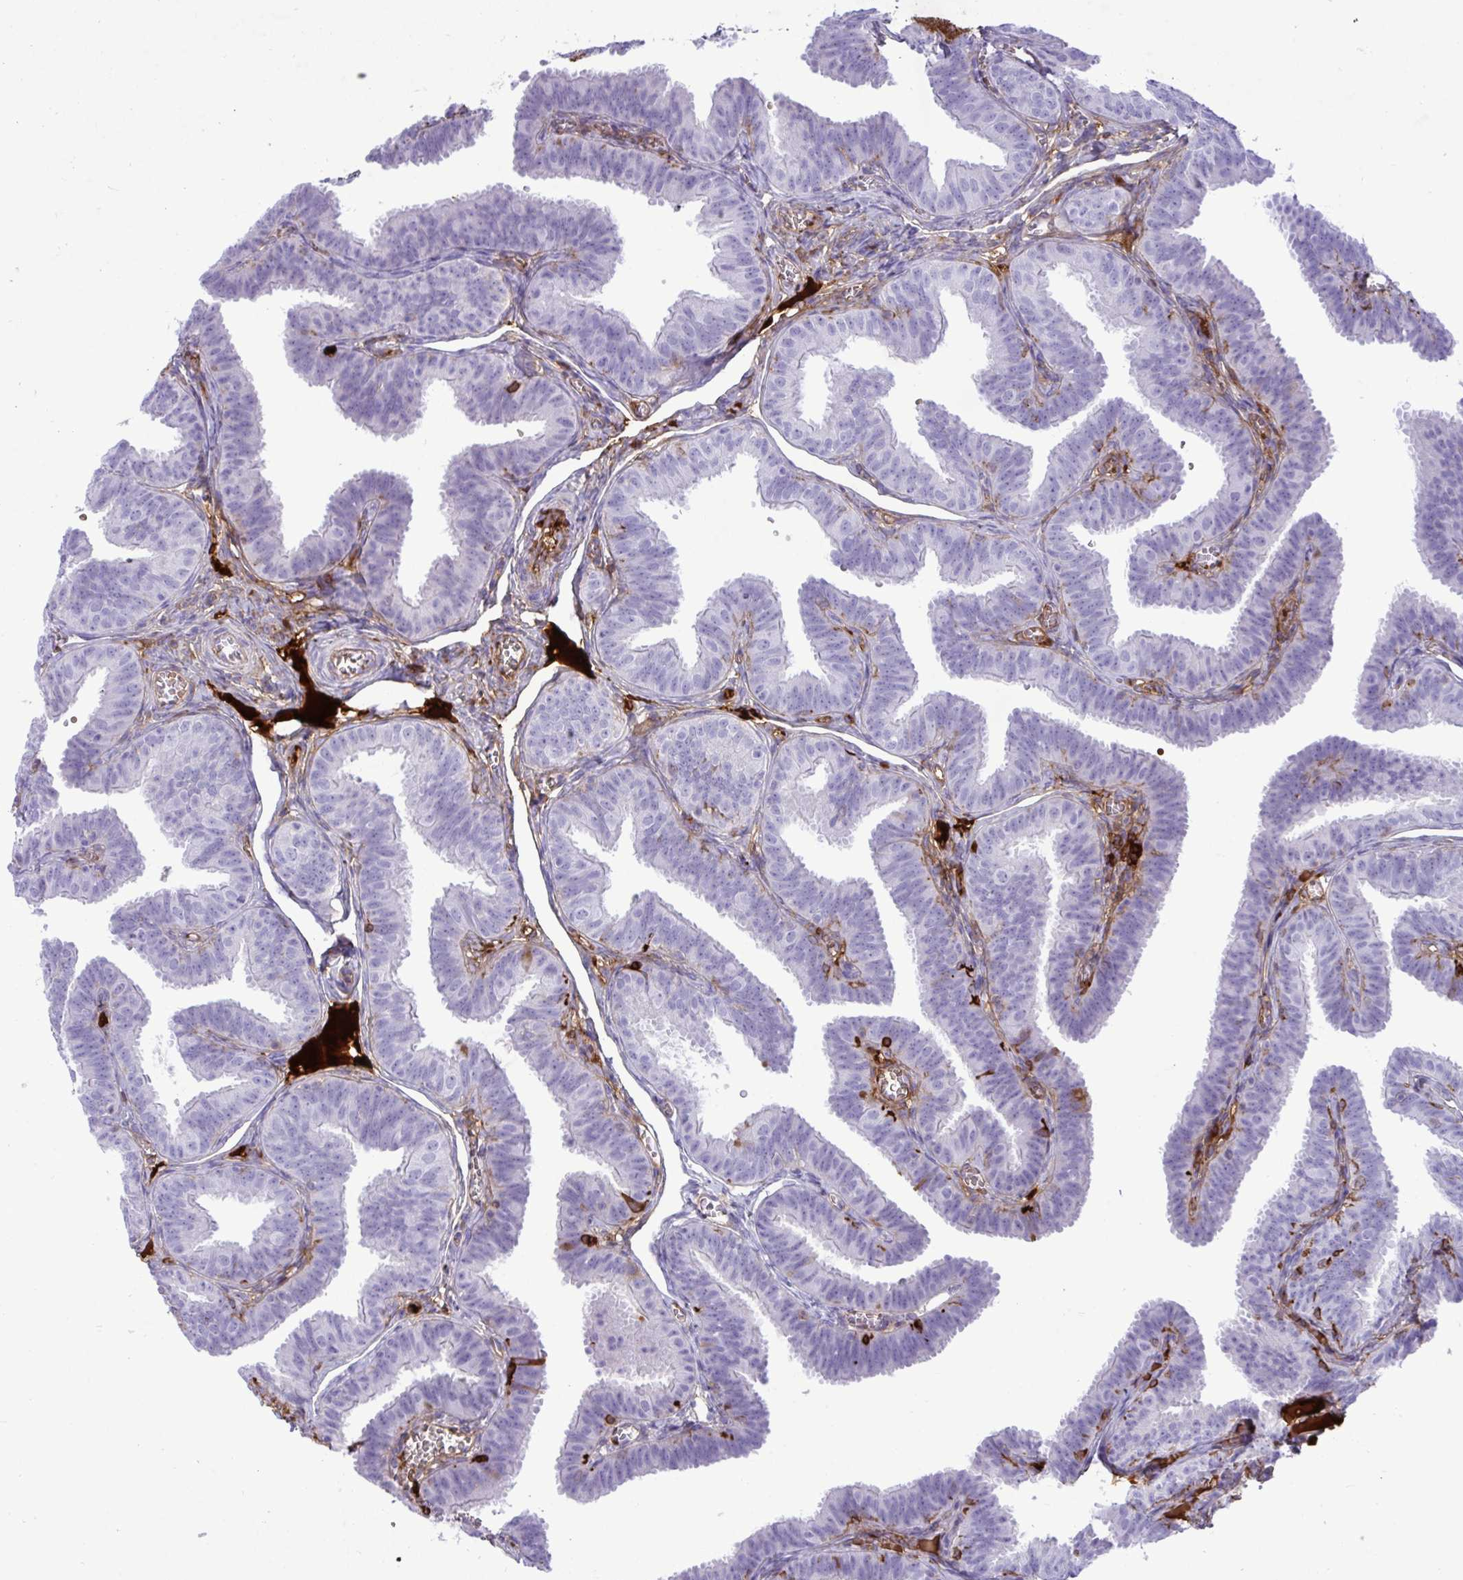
{"staining": {"intensity": "moderate", "quantity": "<25%", "location": "cytoplasmic/membranous"}, "tissue": "fallopian tube", "cell_type": "Glandular cells", "image_type": "normal", "snomed": [{"axis": "morphology", "description": "Normal tissue, NOS"}, {"axis": "topography", "description": "Fallopian tube"}], "caption": "IHC micrograph of benign fallopian tube: fallopian tube stained using immunohistochemistry (IHC) shows low levels of moderate protein expression localized specifically in the cytoplasmic/membranous of glandular cells, appearing as a cytoplasmic/membranous brown color.", "gene": "F2", "patient": {"sex": "female", "age": 25}}